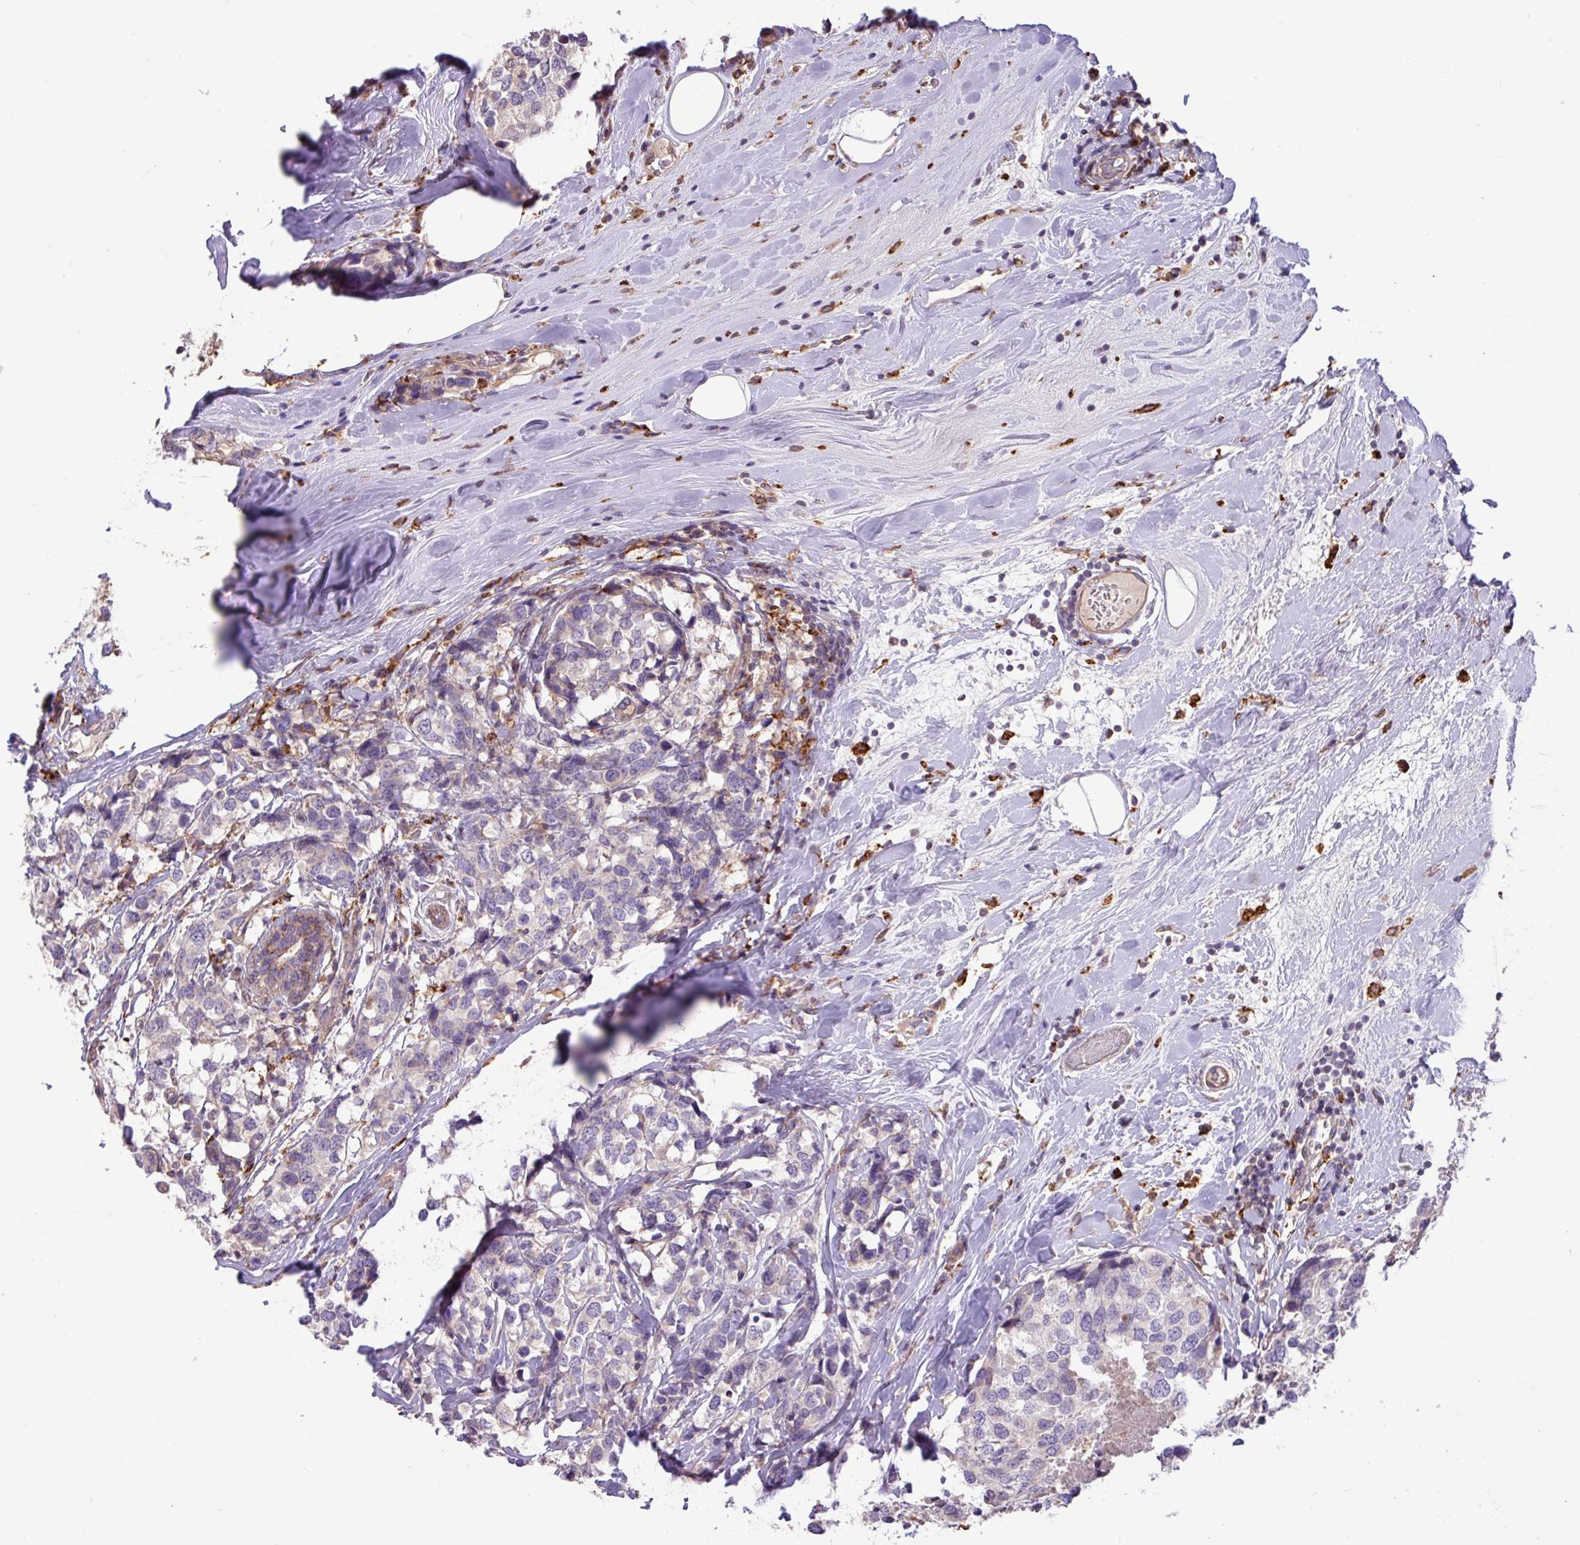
{"staining": {"intensity": "negative", "quantity": "none", "location": "none"}, "tissue": "breast cancer", "cell_type": "Tumor cells", "image_type": "cancer", "snomed": [{"axis": "morphology", "description": "Lobular carcinoma"}, {"axis": "topography", "description": "Breast"}], "caption": "Breast cancer stained for a protein using IHC shows no positivity tumor cells.", "gene": "ARHGEF25", "patient": {"sex": "female", "age": 59}}